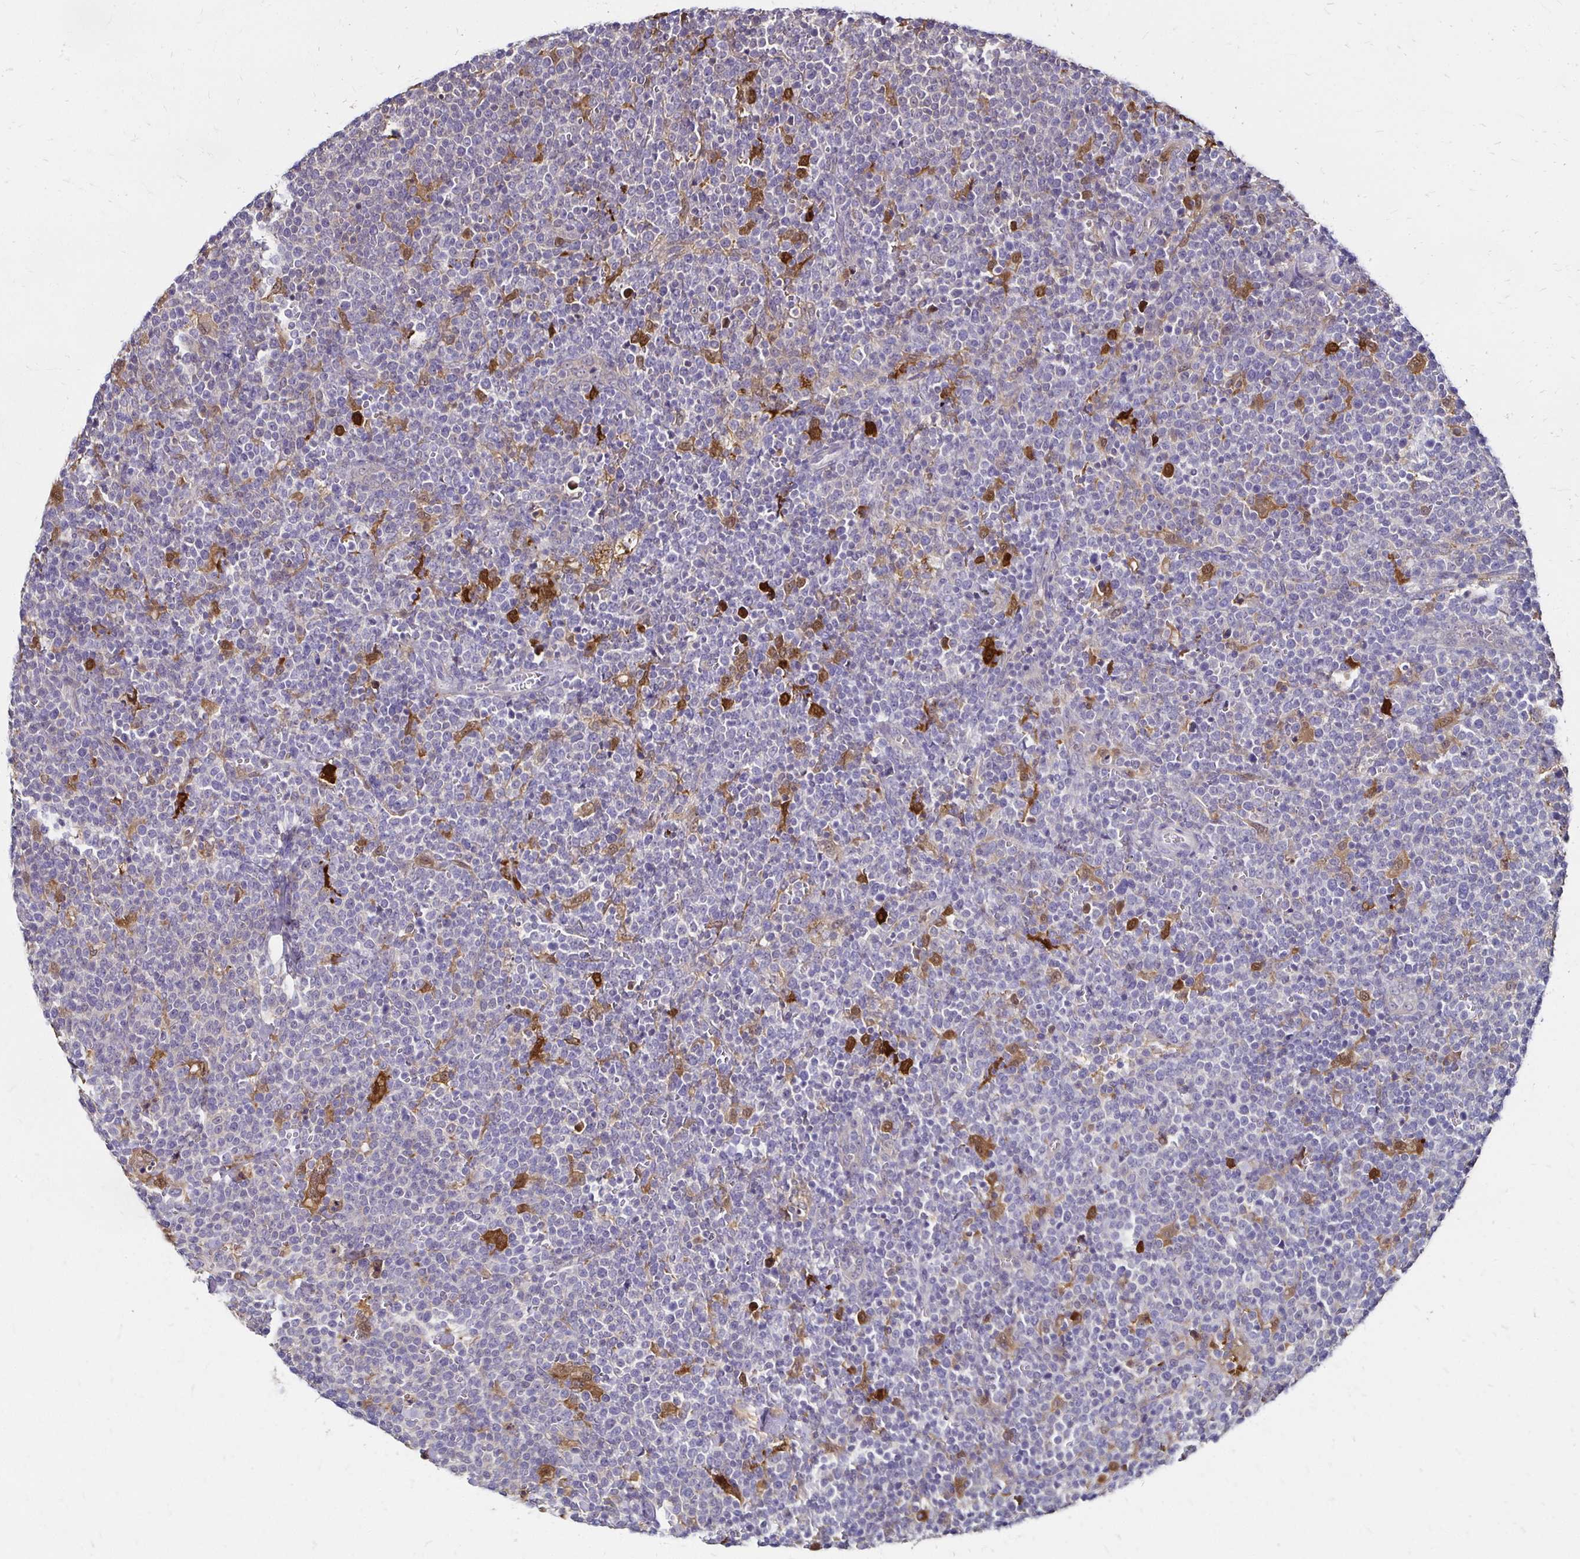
{"staining": {"intensity": "negative", "quantity": "none", "location": "none"}, "tissue": "lymphoma", "cell_type": "Tumor cells", "image_type": "cancer", "snomed": [{"axis": "morphology", "description": "Malignant lymphoma, non-Hodgkin's type, High grade"}, {"axis": "topography", "description": "Lymph node"}], "caption": "DAB (3,3'-diaminobenzidine) immunohistochemical staining of human lymphoma reveals no significant staining in tumor cells.", "gene": "TXN", "patient": {"sex": "male", "age": 61}}